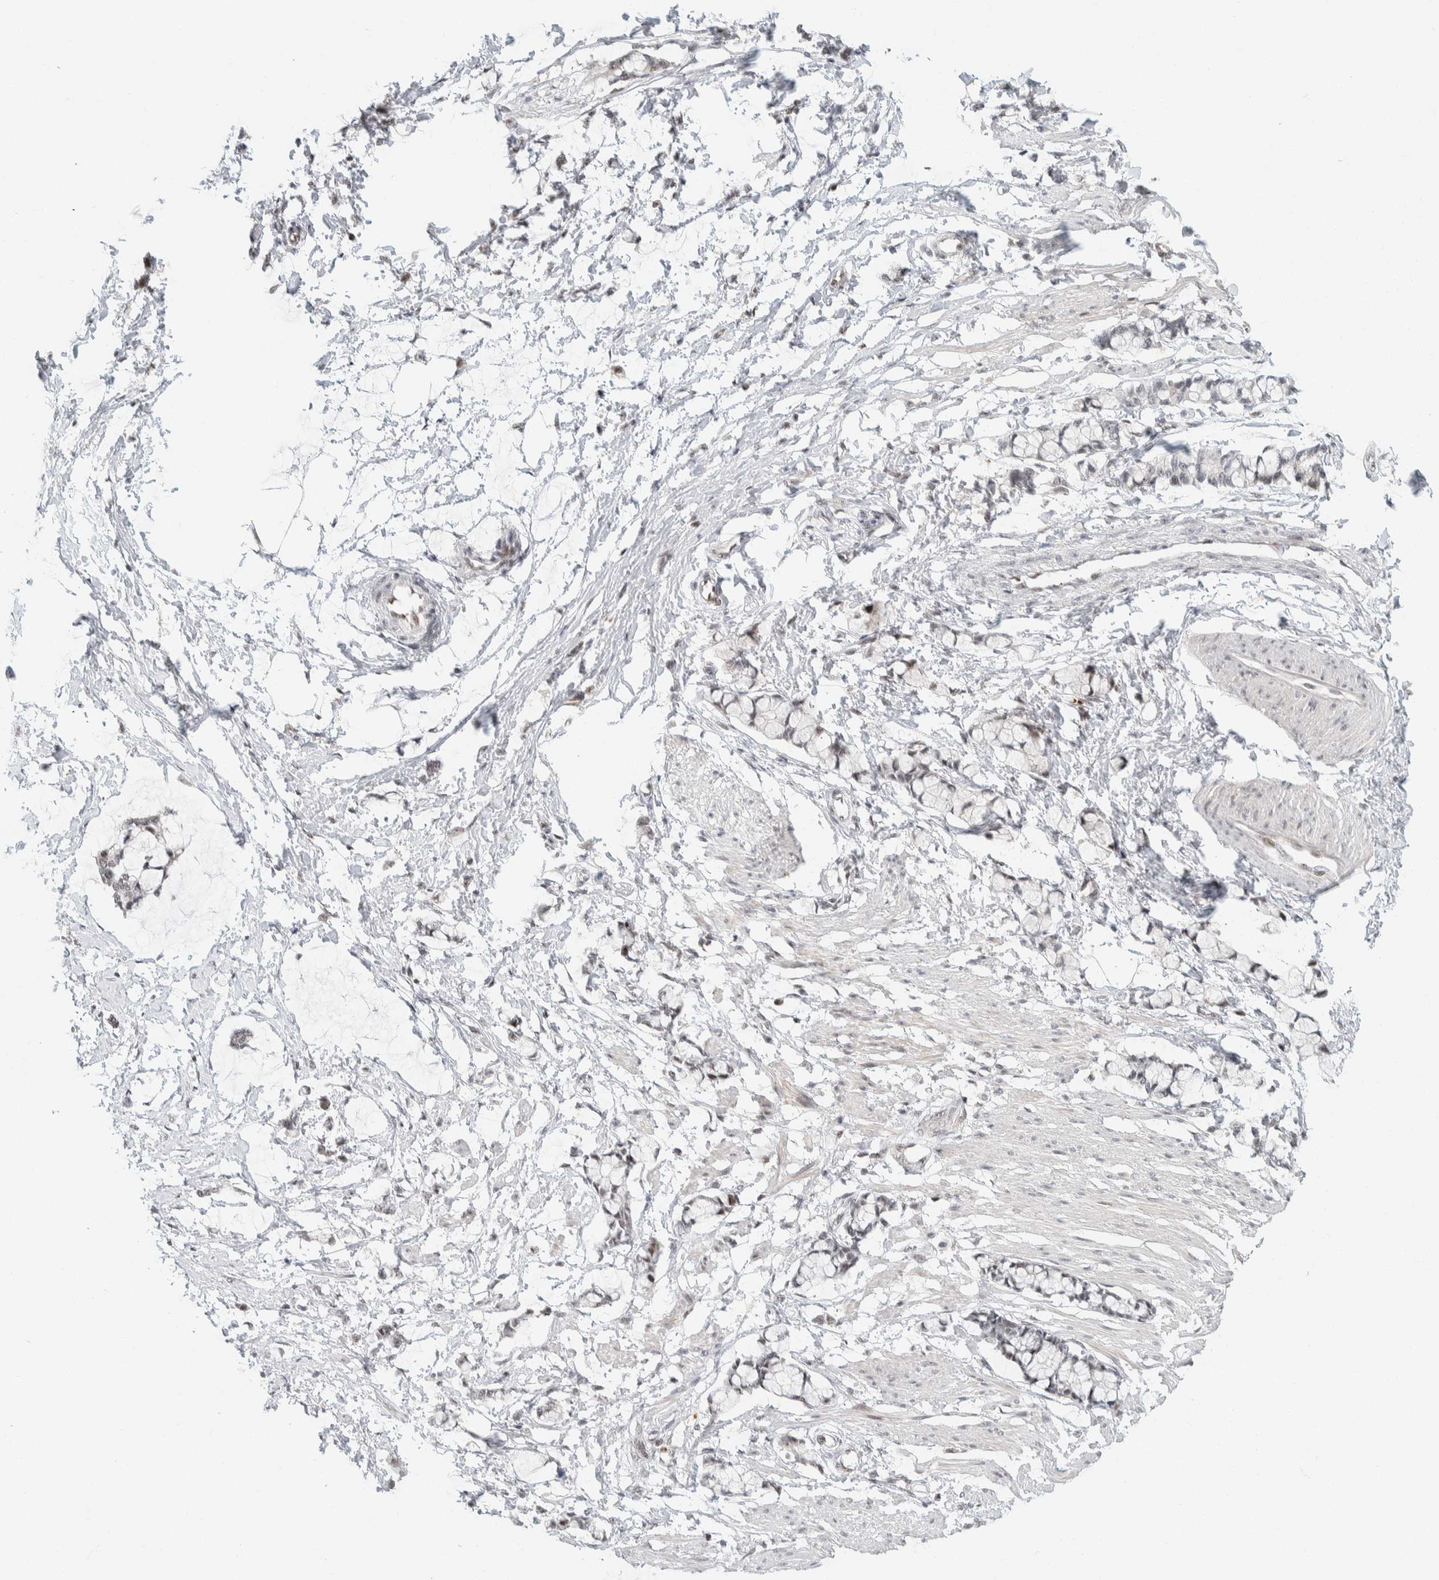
{"staining": {"intensity": "weak", "quantity": "<25%", "location": "nuclear"}, "tissue": "smooth muscle", "cell_type": "Smooth muscle cells", "image_type": "normal", "snomed": [{"axis": "morphology", "description": "Normal tissue, NOS"}, {"axis": "morphology", "description": "Adenocarcinoma, NOS"}, {"axis": "topography", "description": "Smooth muscle"}, {"axis": "topography", "description": "Colon"}], "caption": "IHC histopathology image of unremarkable smooth muscle: human smooth muscle stained with DAB (3,3'-diaminobenzidine) displays no significant protein expression in smooth muscle cells.", "gene": "ZBTB2", "patient": {"sex": "male", "age": 14}}